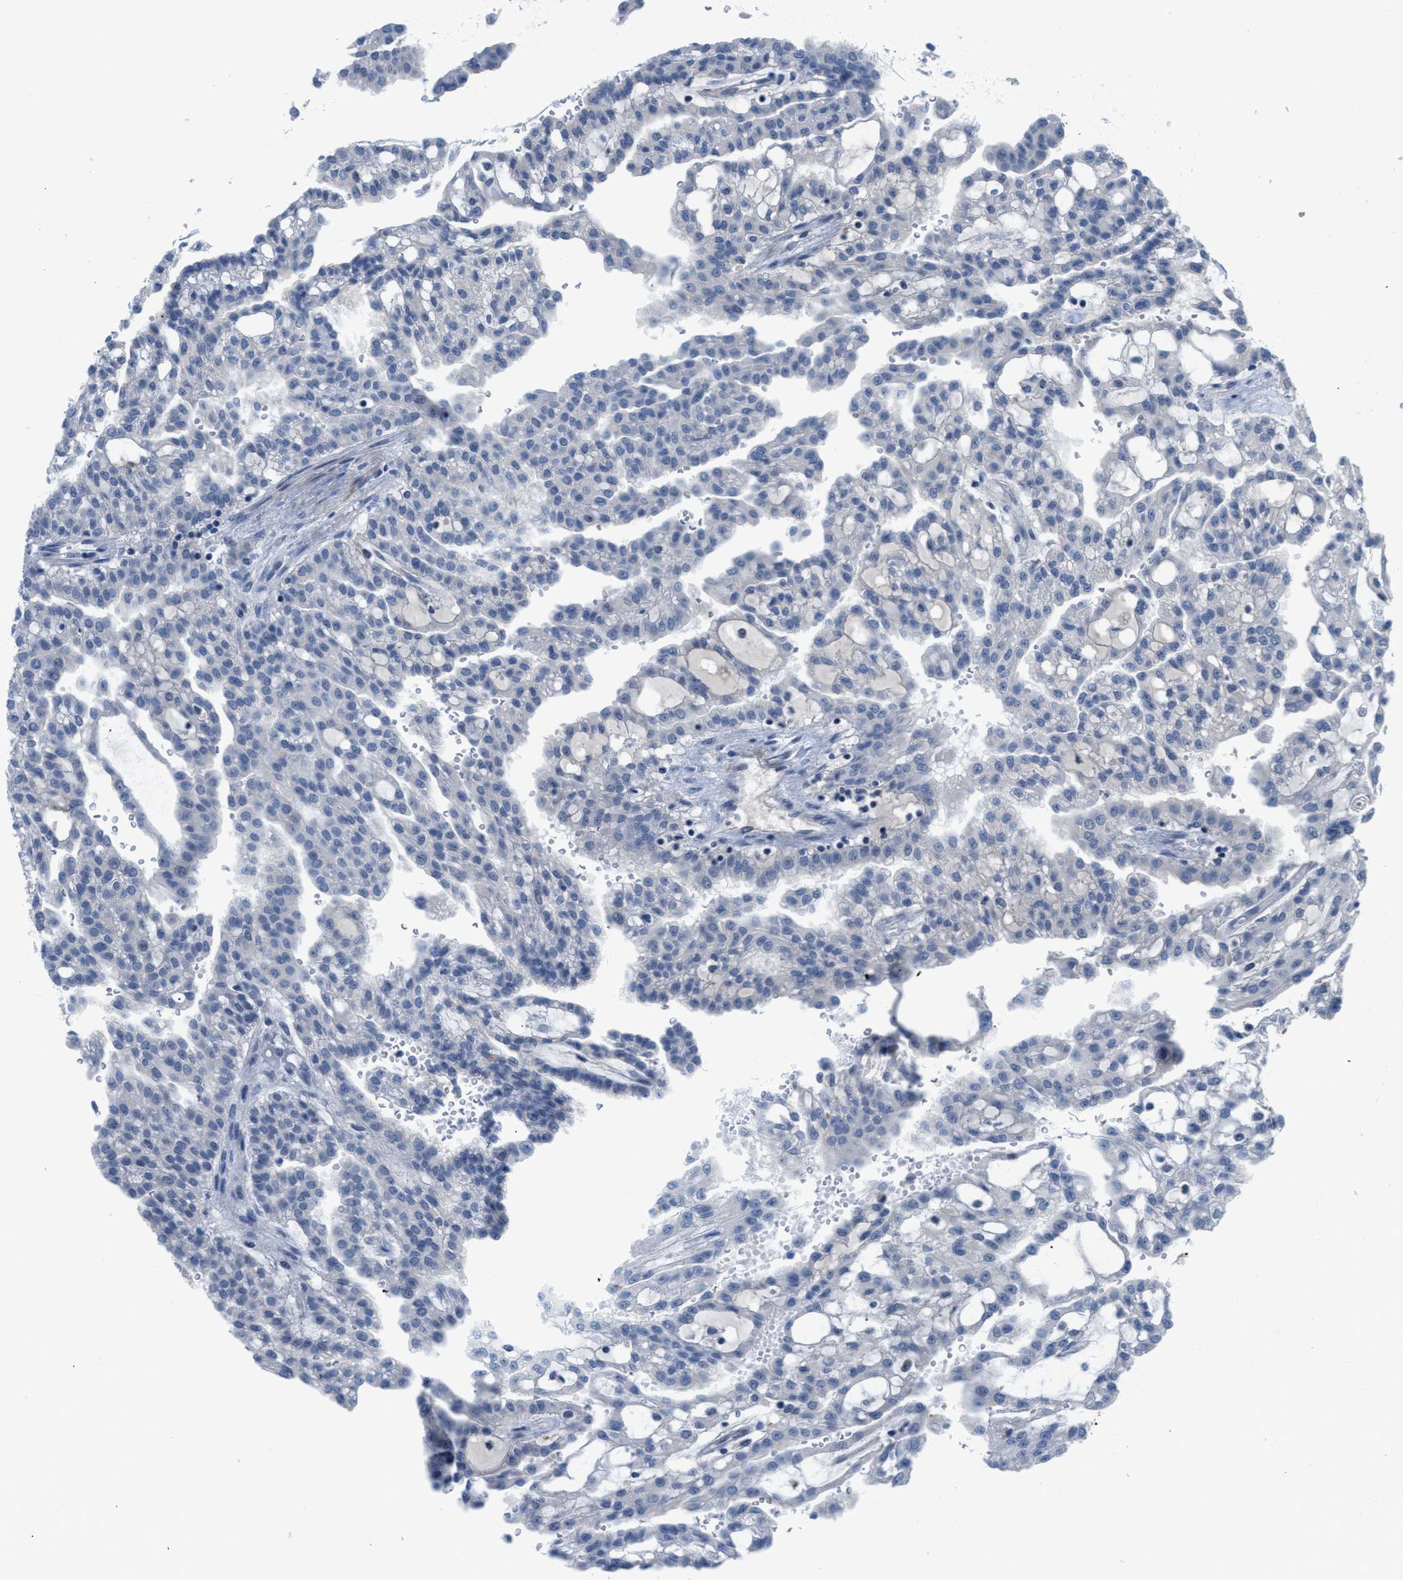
{"staining": {"intensity": "negative", "quantity": "none", "location": "none"}, "tissue": "renal cancer", "cell_type": "Tumor cells", "image_type": "cancer", "snomed": [{"axis": "morphology", "description": "Adenocarcinoma, NOS"}, {"axis": "topography", "description": "Kidney"}], "caption": "An immunohistochemistry histopathology image of adenocarcinoma (renal) is shown. There is no staining in tumor cells of adenocarcinoma (renal).", "gene": "OR9K2", "patient": {"sex": "male", "age": 63}}